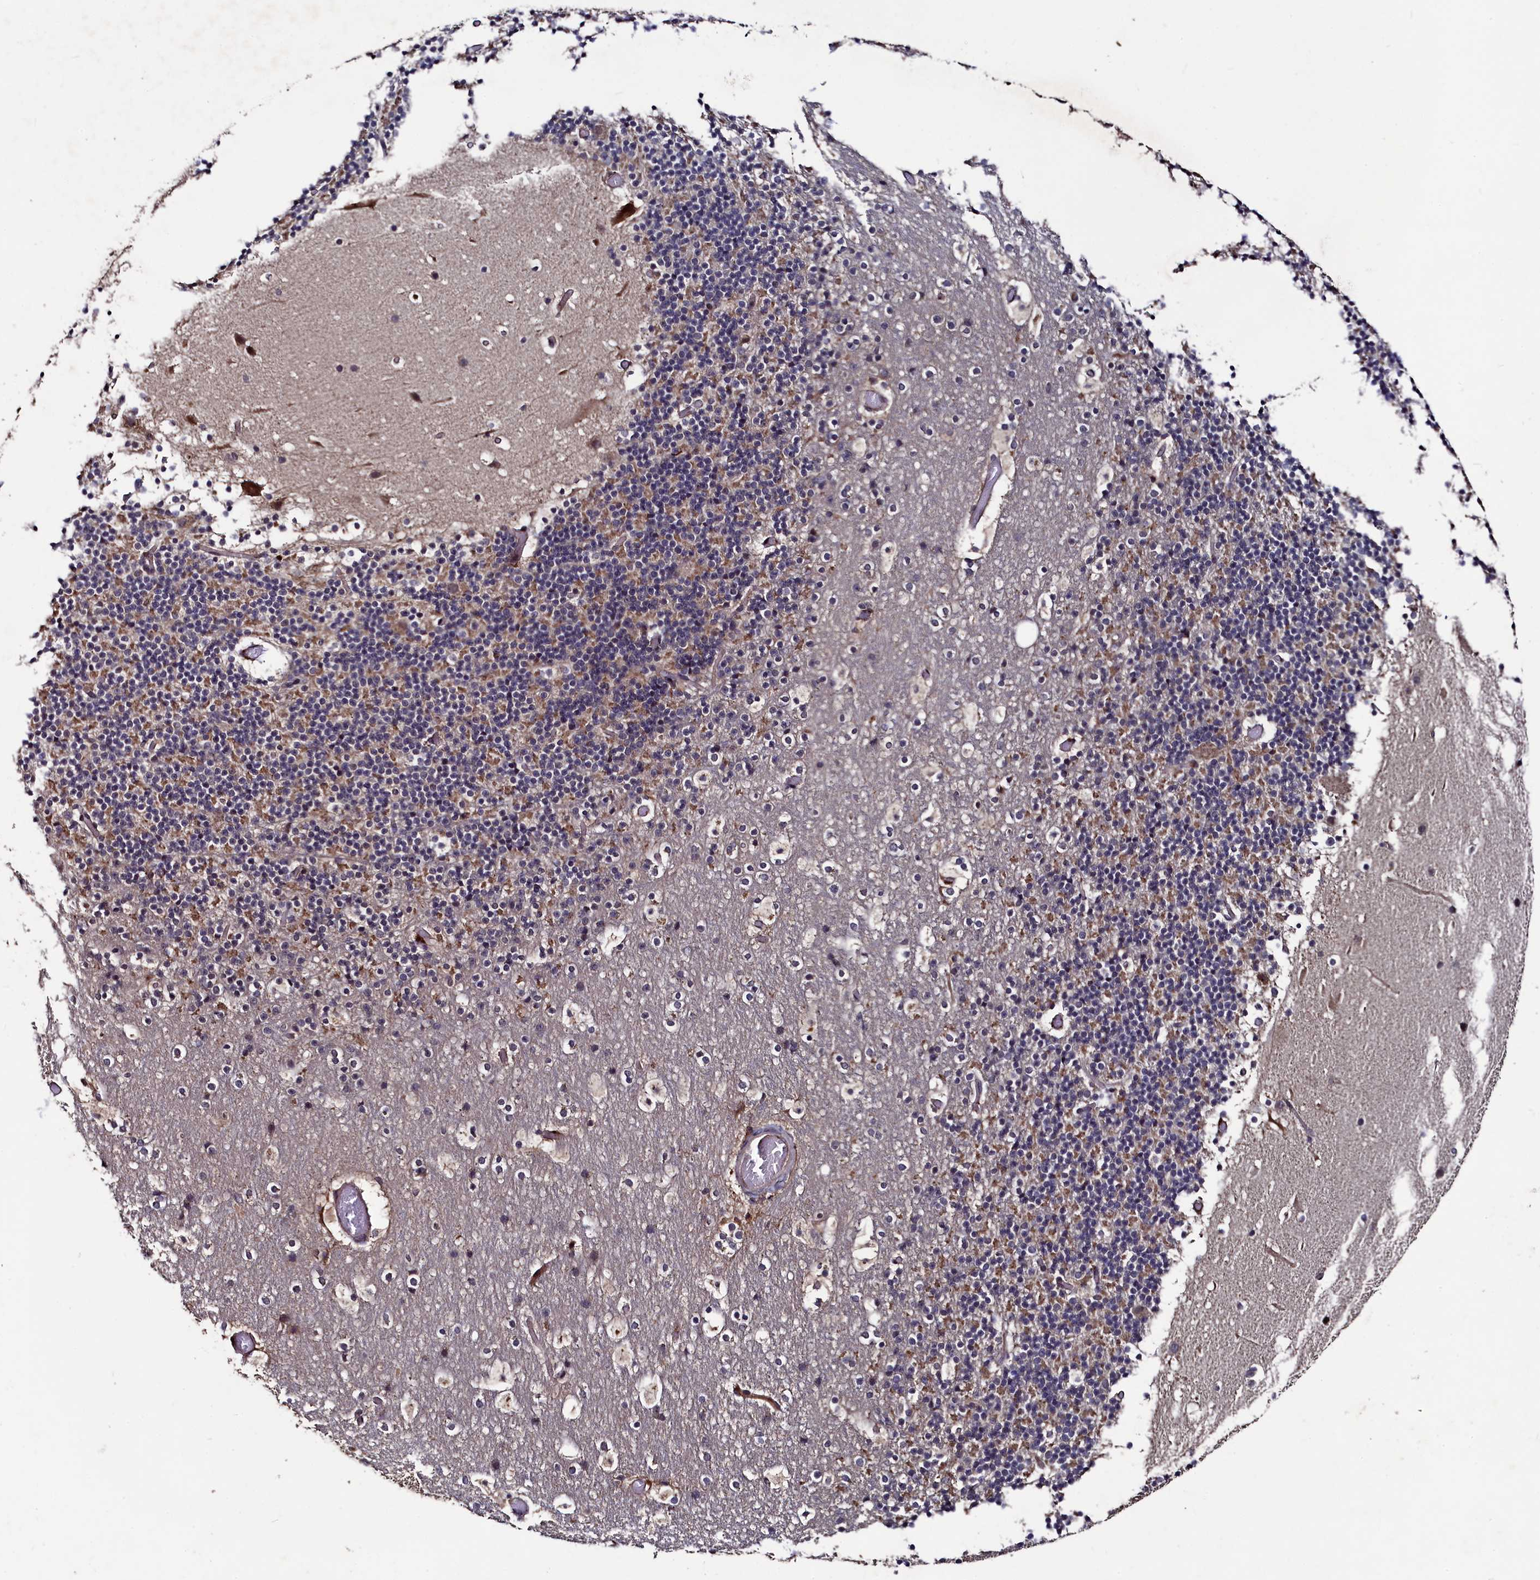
{"staining": {"intensity": "moderate", "quantity": "<25%", "location": "cytoplasmic/membranous"}, "tissue": "cerebellum", "cell_type": "Cells in granular layer", "image_type": "normal", "snomed": [{"axis": "morphology", "description": "Normal tissue, NOS"}, {"axis": "topography", "description": "Cerebellum"}], "caption": "An image of human cerebellum stained for a protein shows moderate cytoplasmic/membranous brown staining in cells in granular layer.", "gene": "TMC5", "patient": {"sex": "male", "age": 57}}